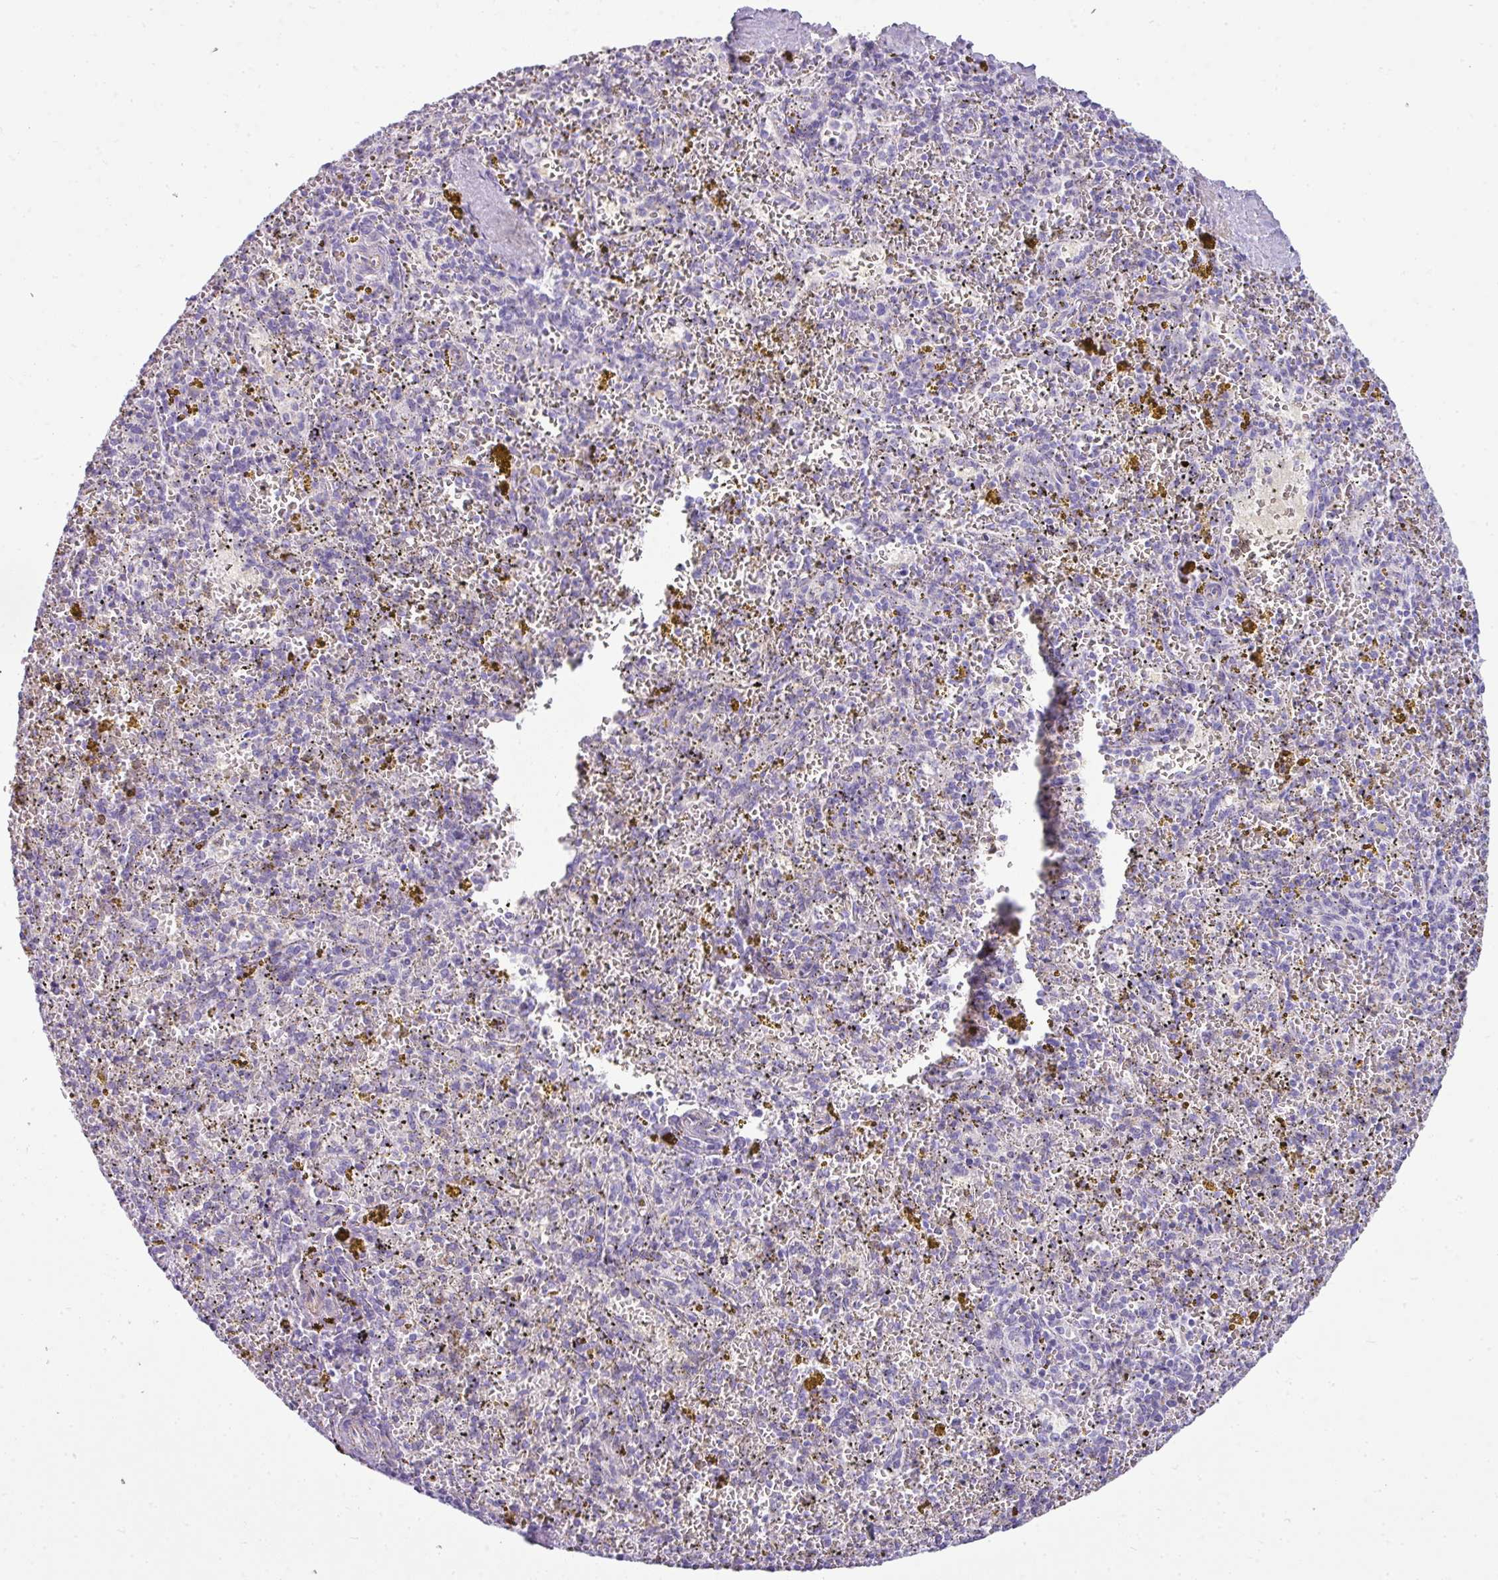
{"staining": {"intensity": "weak", "quantity": "<25%", "location": "cytoplasmic/membranous"}, "tissue": "spleen", "cell_type": "Cells in red pulp", "image_type": "normal", "snomed": [{"axis": "morphology", "description": "Normal tissue, NOS"}, {"axis": "topography", "description": "Spleen"}], "caption": "IHC micrograph of benign spleen: spleen stained with DAB reveals no significant protein positivity in cells in red pulp.", "gene": "VCX2", "patient": {"sex": "male", "age": 57}}